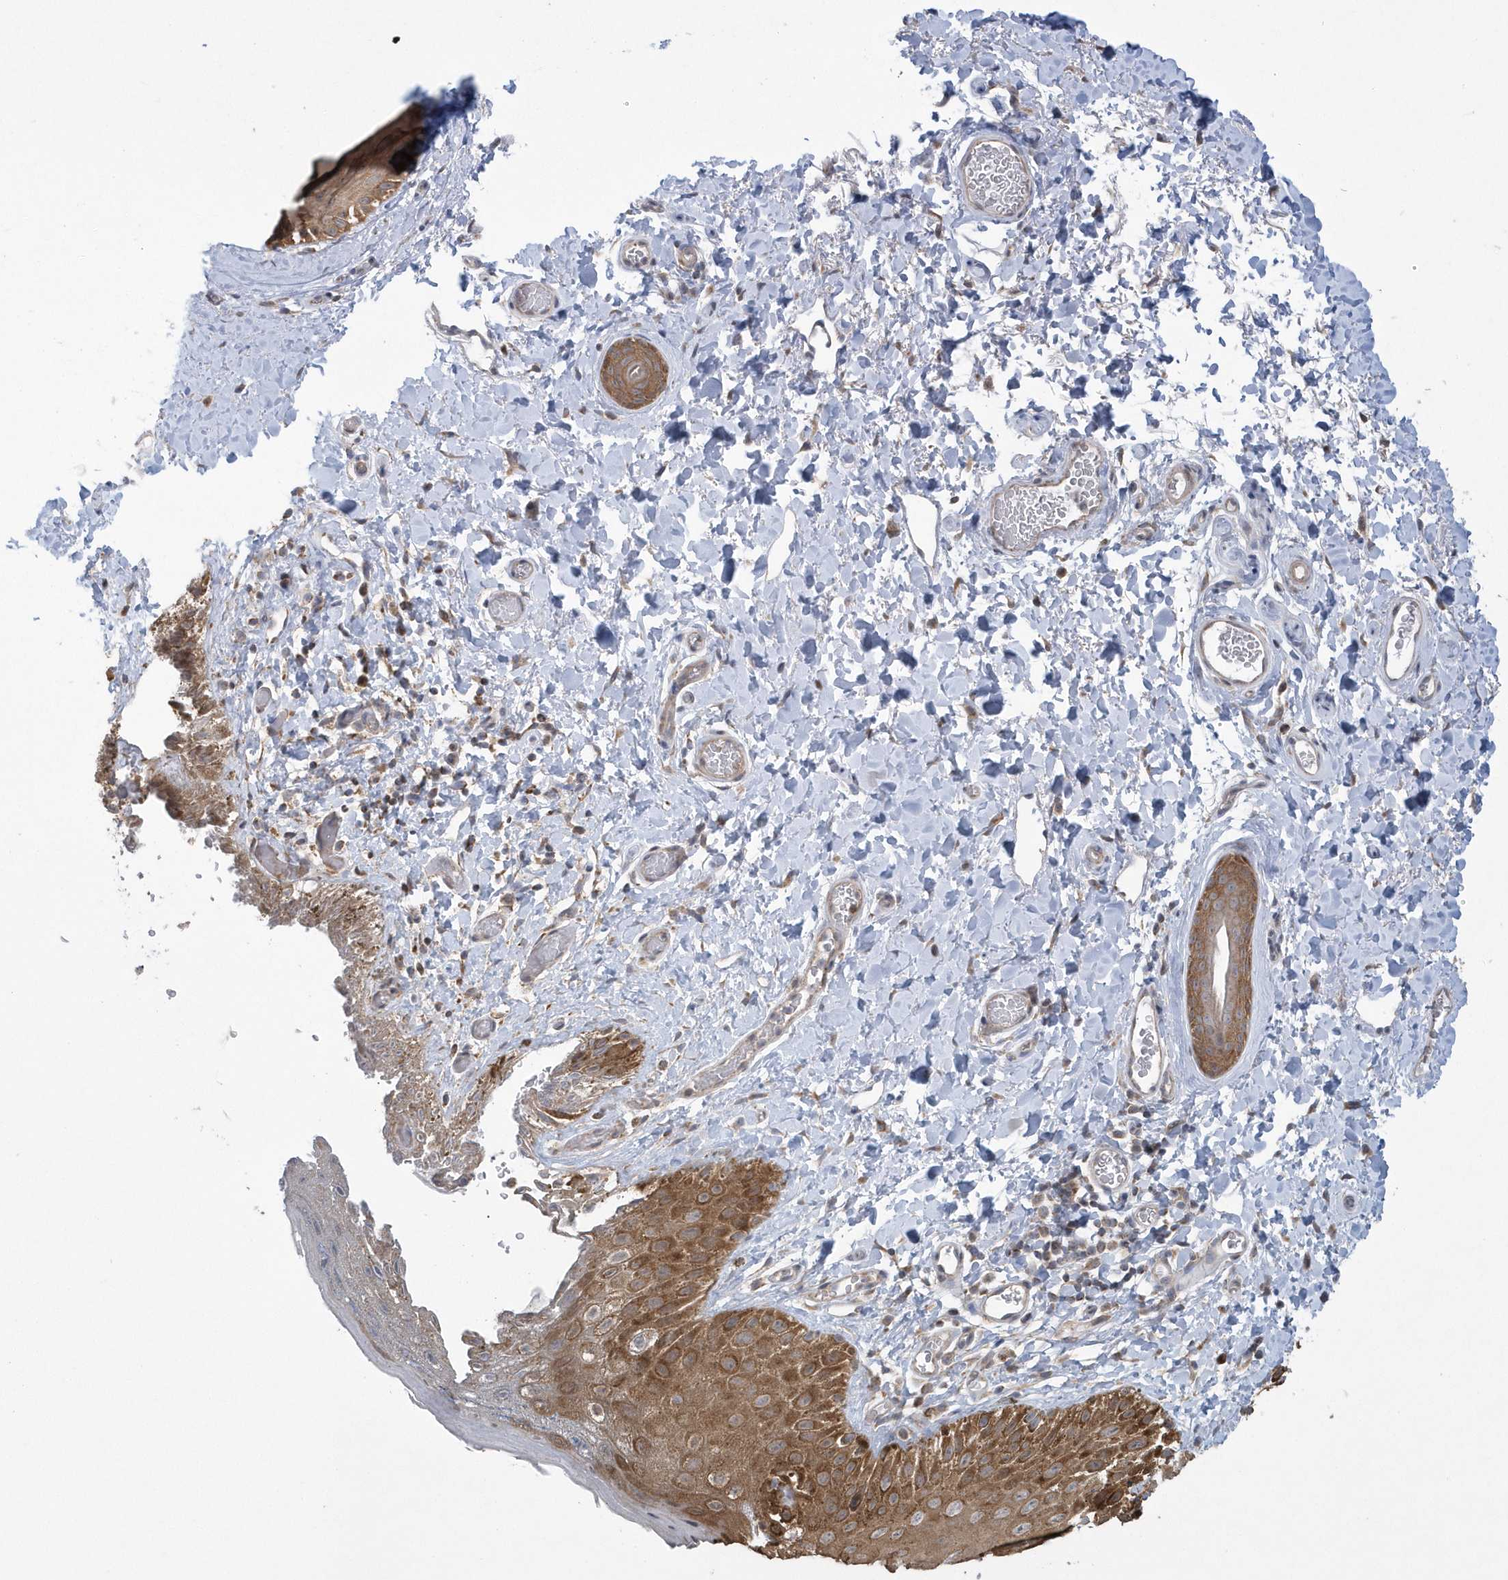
{"staining": {"intensity": "strong", "quantity": ">75%", "location": "cytoplasmic/membranous"}, "tissue": "skin", "cell_type": "Epidermal cells", "image_type": "normal", "snomed": [{"axis": "morphology", "description": "Normal tissue, NOS"}, {"axis": "topography", "description": "Anal"}], "caption": "Skin stained with IHC reveals strong cytoplasmic/membranous positivity in about >75% of epidermal cells.", "gene": "SLX9", "patient": {"sex": "male", "age": 44}}